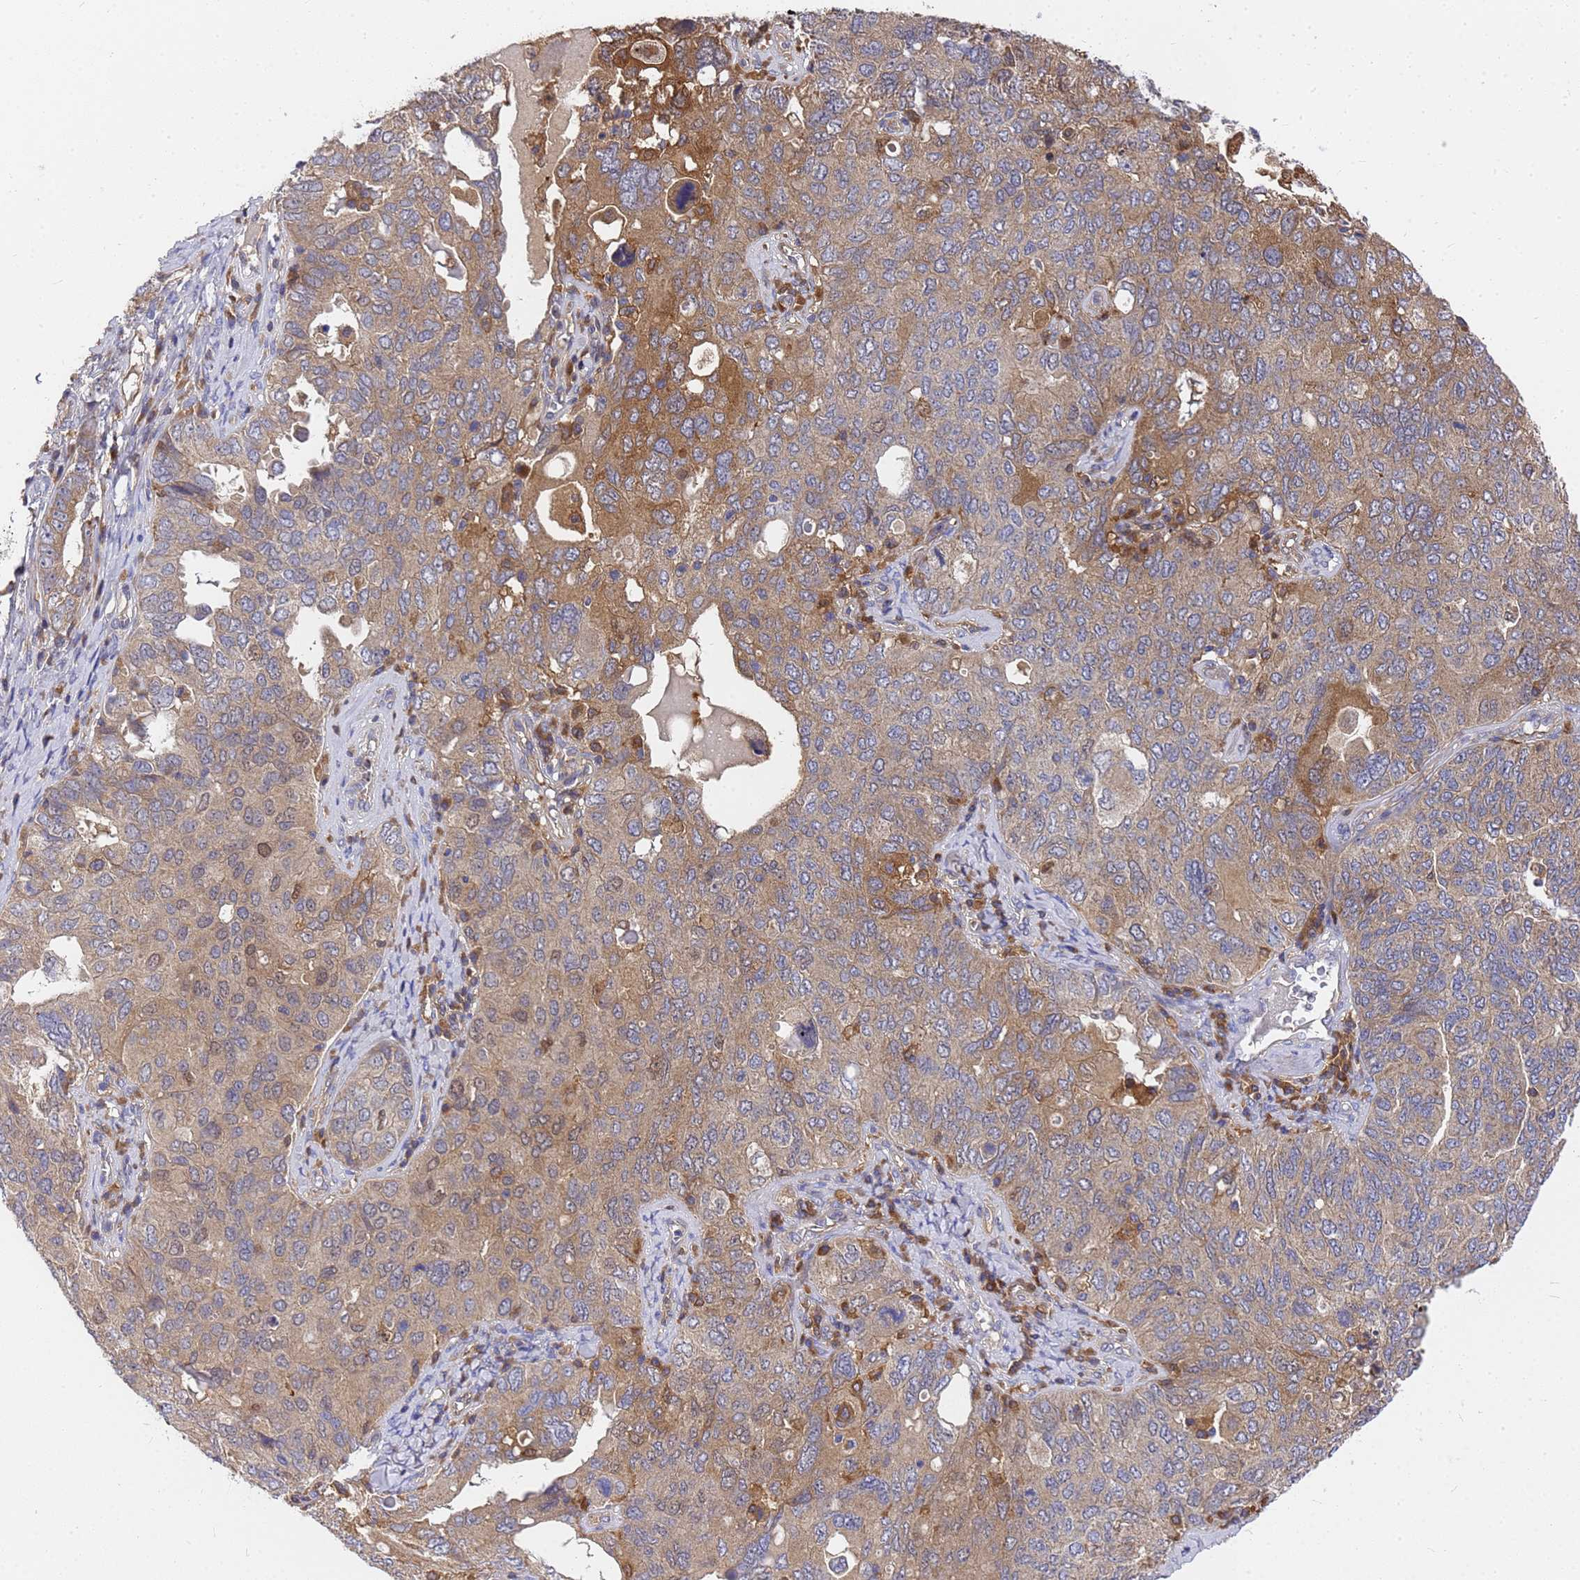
{"staining": {"intensity": "moderate", "quantity": "25%-75%", "location": "cytoplasmic/membranous"}, "tissue": "ovarian cancer", "cell_type": "Tumor cells", "image_type": "cancer", "snomed": [{"axis": "morphology", "description": "Carcinoma, endometroid"}, {"axis": "topography", "description": "Ovary"}], "caption": "Endometroid carcinoma (ovarian) stained for a protein (brown) demonstrates moderate cytoplasmic/membranous positive positivity in about 25%-75% of tumor cells.", "gene": "SLC35E2B", "patient": {"sex": "female", "age": 62}}